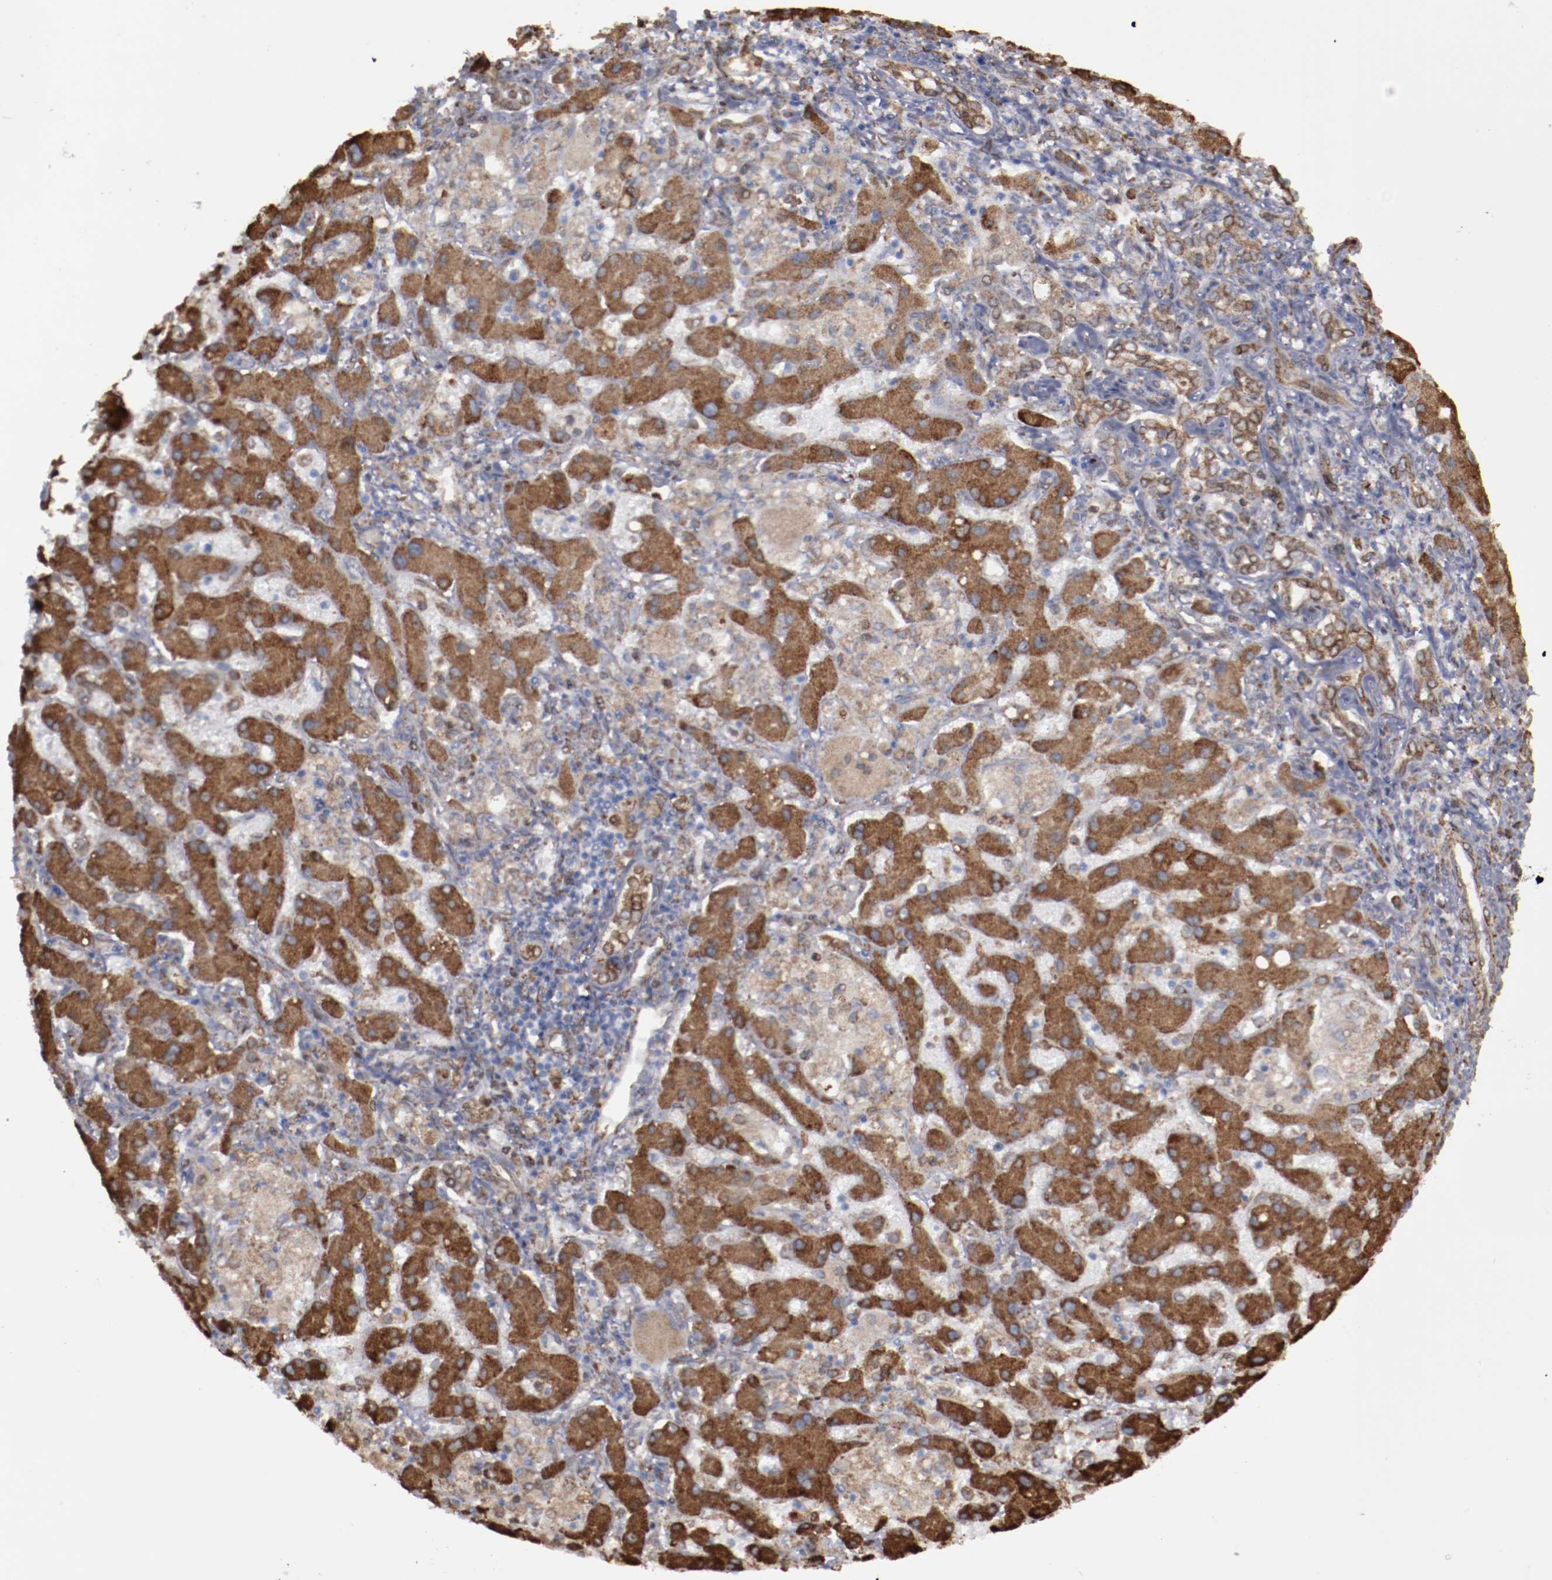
{"staining": {"intensity": "moderate", "quantity": ">75%", "location": "cytoplasmic/membranous"}, "tissue": "liver cancer", "cell_type": "Tumor cells", "image_type": "cancer", "snomed": [{"axis": "morphology", "description": "Cholangiocarcinoma"}, {"axis": "topography", "description": "Liver"}], "caption": "Immunohistochemistry micrograph of neoplastic tissue: human liver cancer (cholangiocarcinoma) stained using immunohistochemistry (IHC) reveals medium levels of moderate protein expression localized specifically in the cytoplasmic/membranous of tumor cells, appearing as a cytoplasmic/membranous brown color.", "gene": "ERLIN2", "patient": {"sex": "male", "age": 50}}